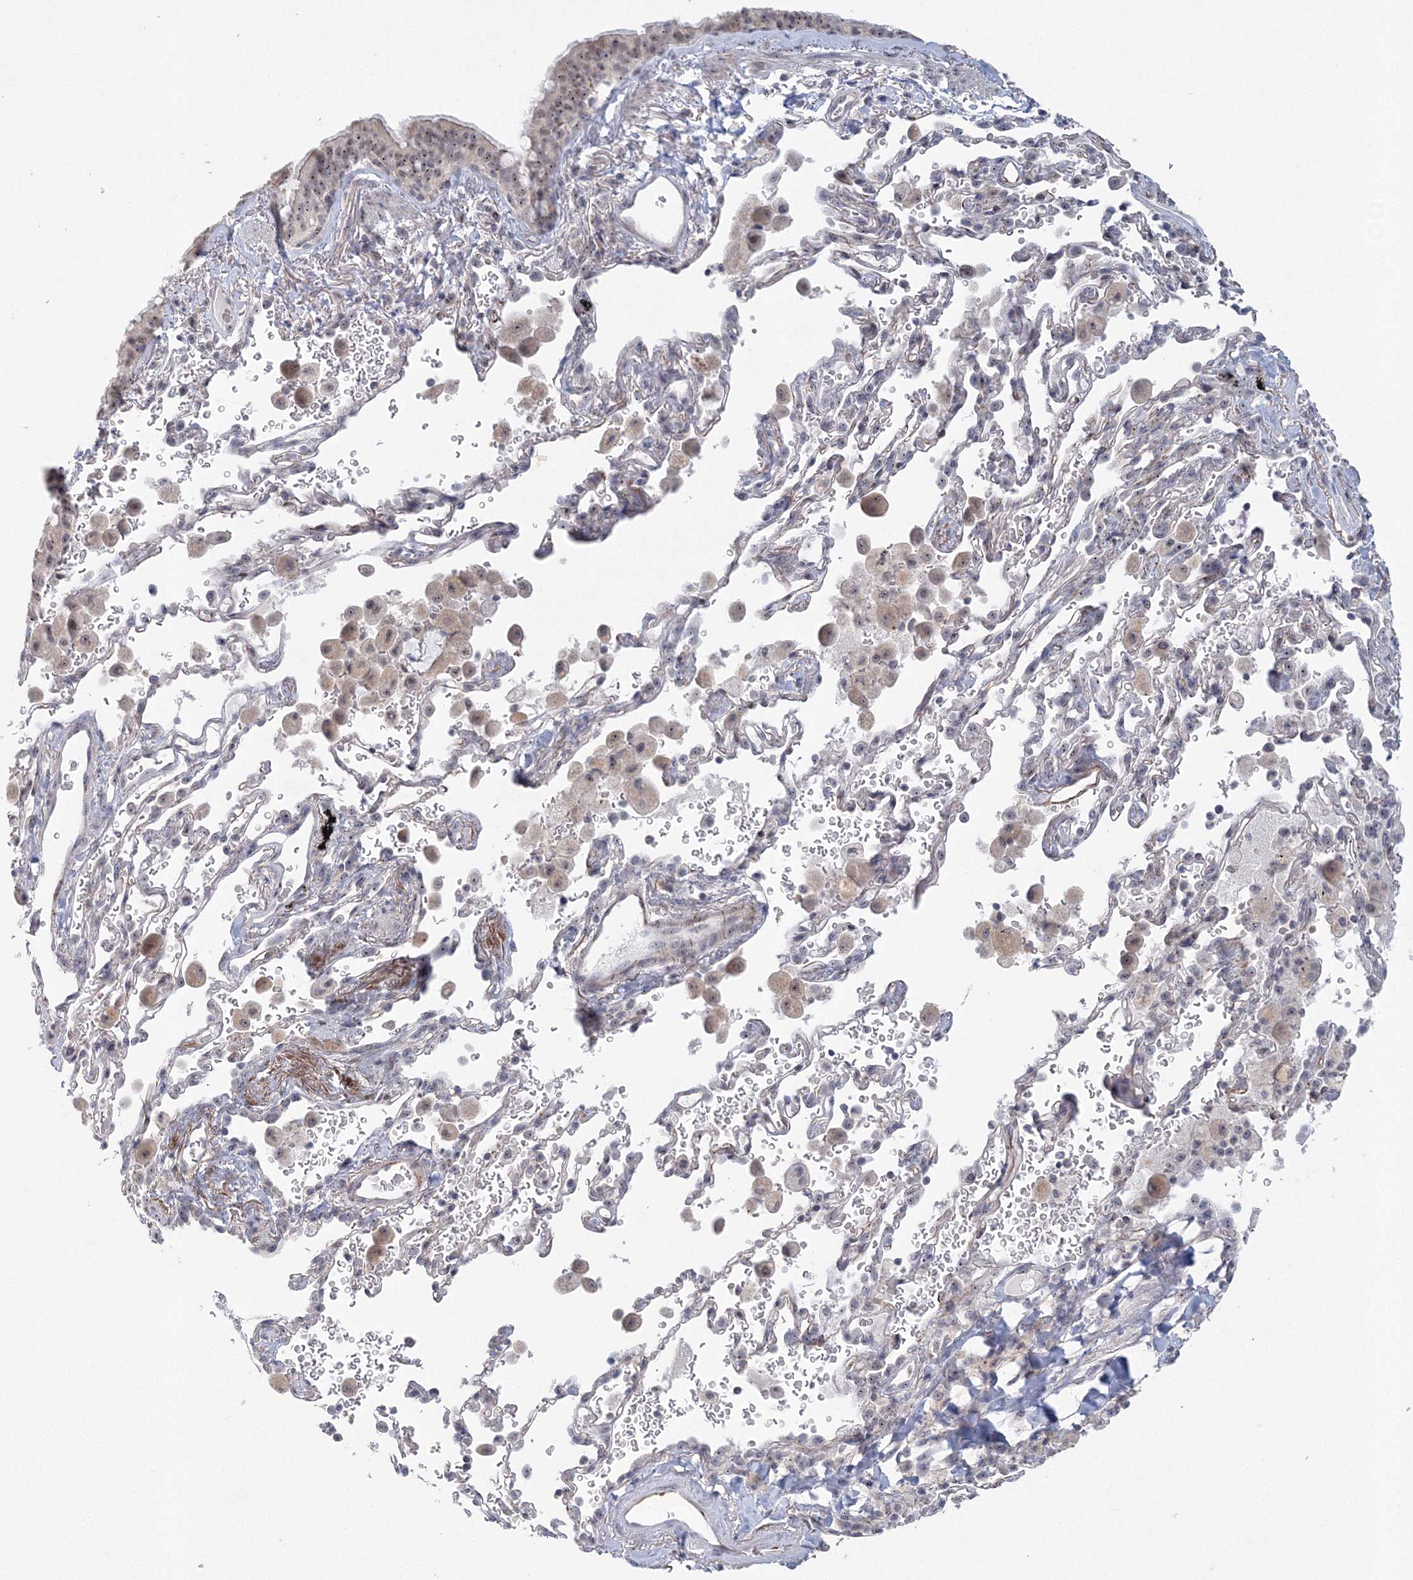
{"staining": {"intensity": "weak", "quantity": "25%-75%", "location": "nuclear"}, "tissue": "bronchus", "cell_type": "Respiratory epithelial cells", "image_type": "normal", "snomed": [{"axis": "morphology", "description": "Normal tissue, NOS"}, {"axis": "morphology", "description": "Adenocarcinoma, NOS"}, {"axis": "topography", "description": "Bronchus"}, {"axis": "topography", "description": "Lung"}], "caption": "Bronchus stained with DAB IHC reveals low levels of weak nuclear positivity in approximately 25%-75% of respiratory epithelial cells.", "gene": "SIRT7", "patient": {"sex": "male", "age": 54}}